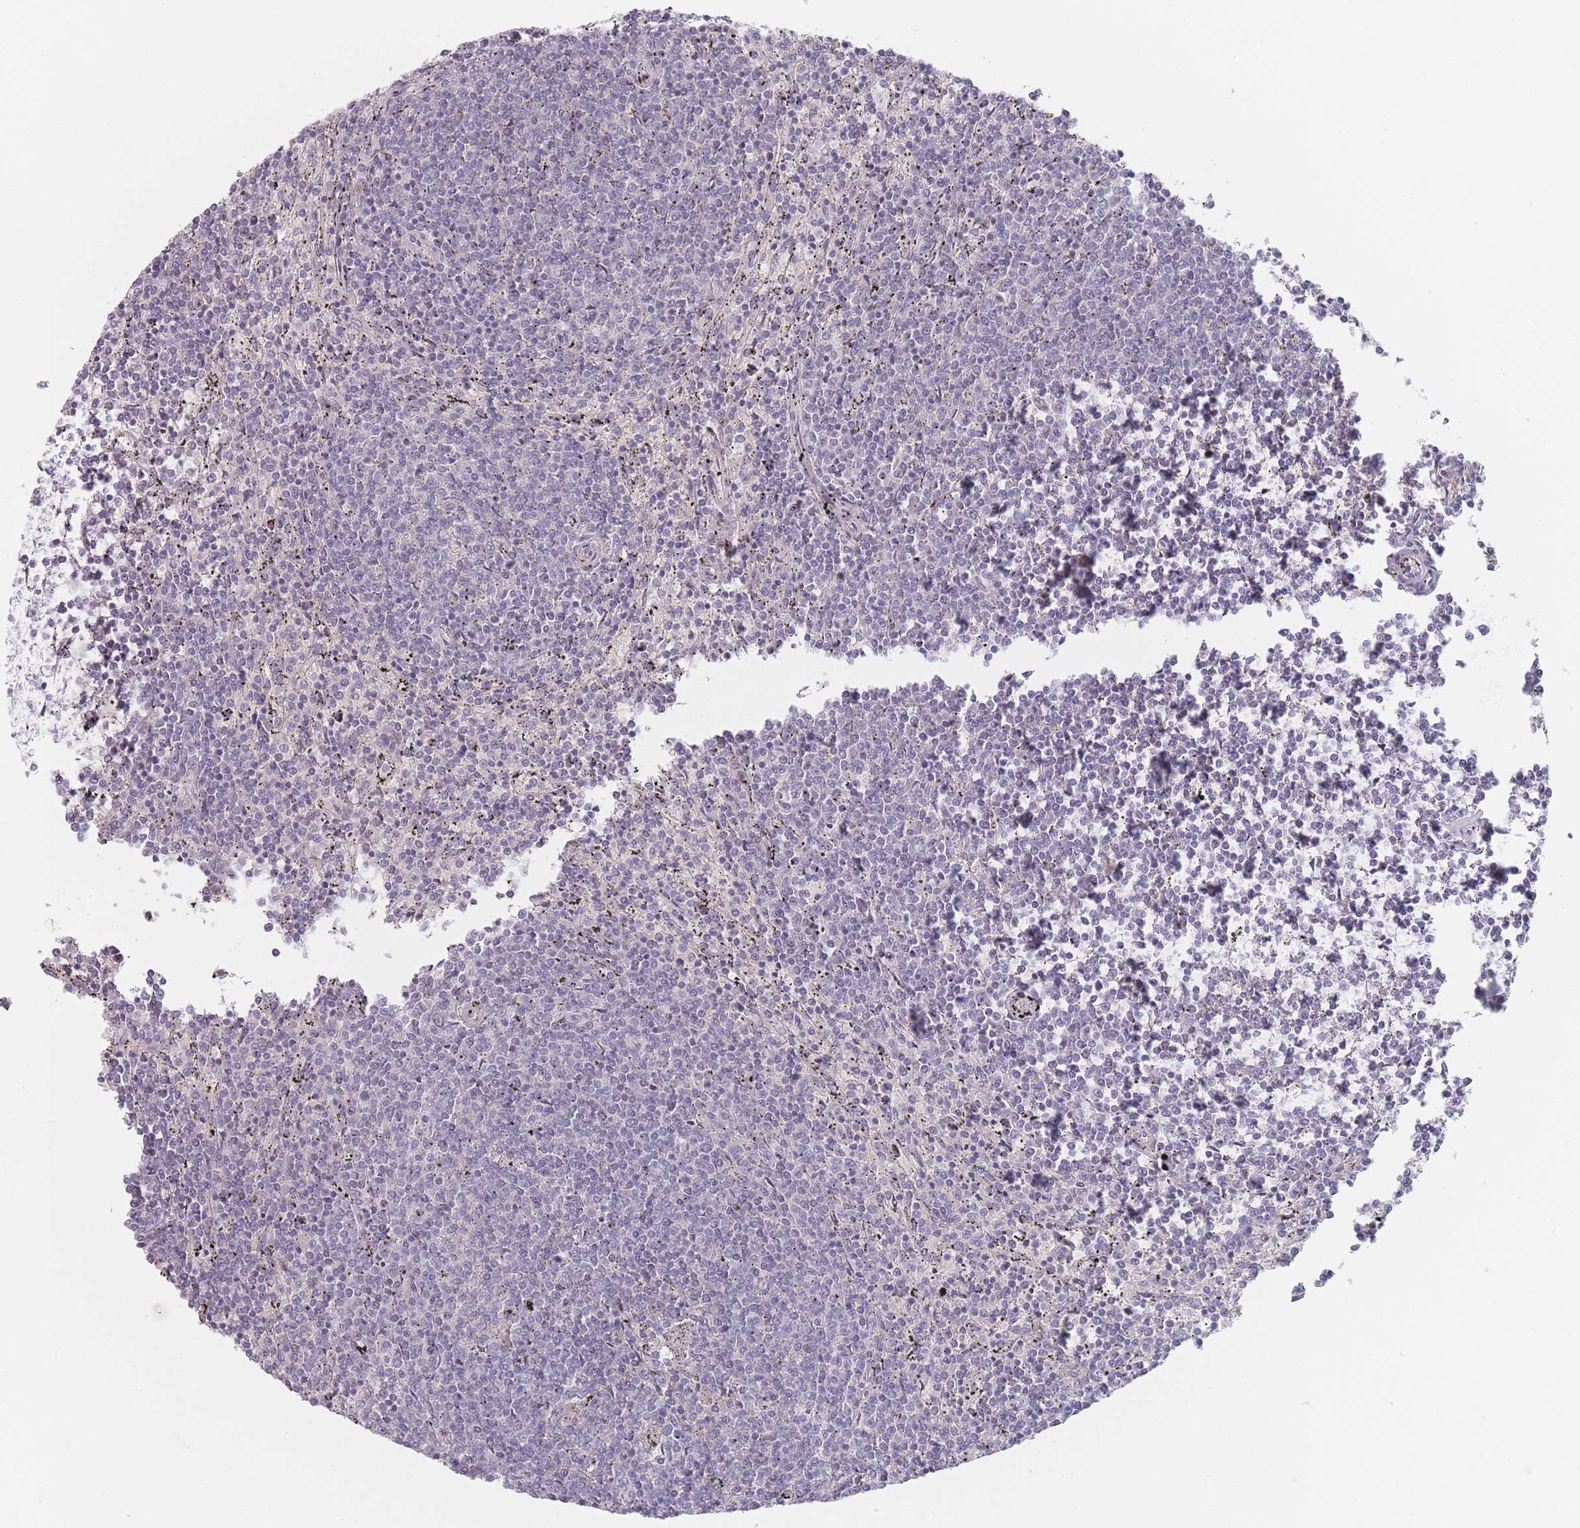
{"staining": {"intensity": "negative", "quantity": "none", "location": "none"}, "tissue": "lymphoma", "cell_type": "Tumor cells", "image_type": "cancer", "snomed": [{"axis": "morphology", "description": "Malignant lymphoma, non-Hodgkin's type, Low grade"}, {"axis": "topography", "description": "Spleen"}], "caption": "An immunohistochemistry (IHC) micrograph of malignant lymphoma, non-Hodgkin's type (low-grade) is shown. There is no staining in tumor cells of malignant lymphoma, non-Hodgkin's type (low-grade). The staining is performed using DAB (3,3'-diaminobenzidine) brown chromogen with nuclei counter-stained in using hematoxylin.", "gene": "TMOD1", "patient": {"sex": "female", "age": 50}}